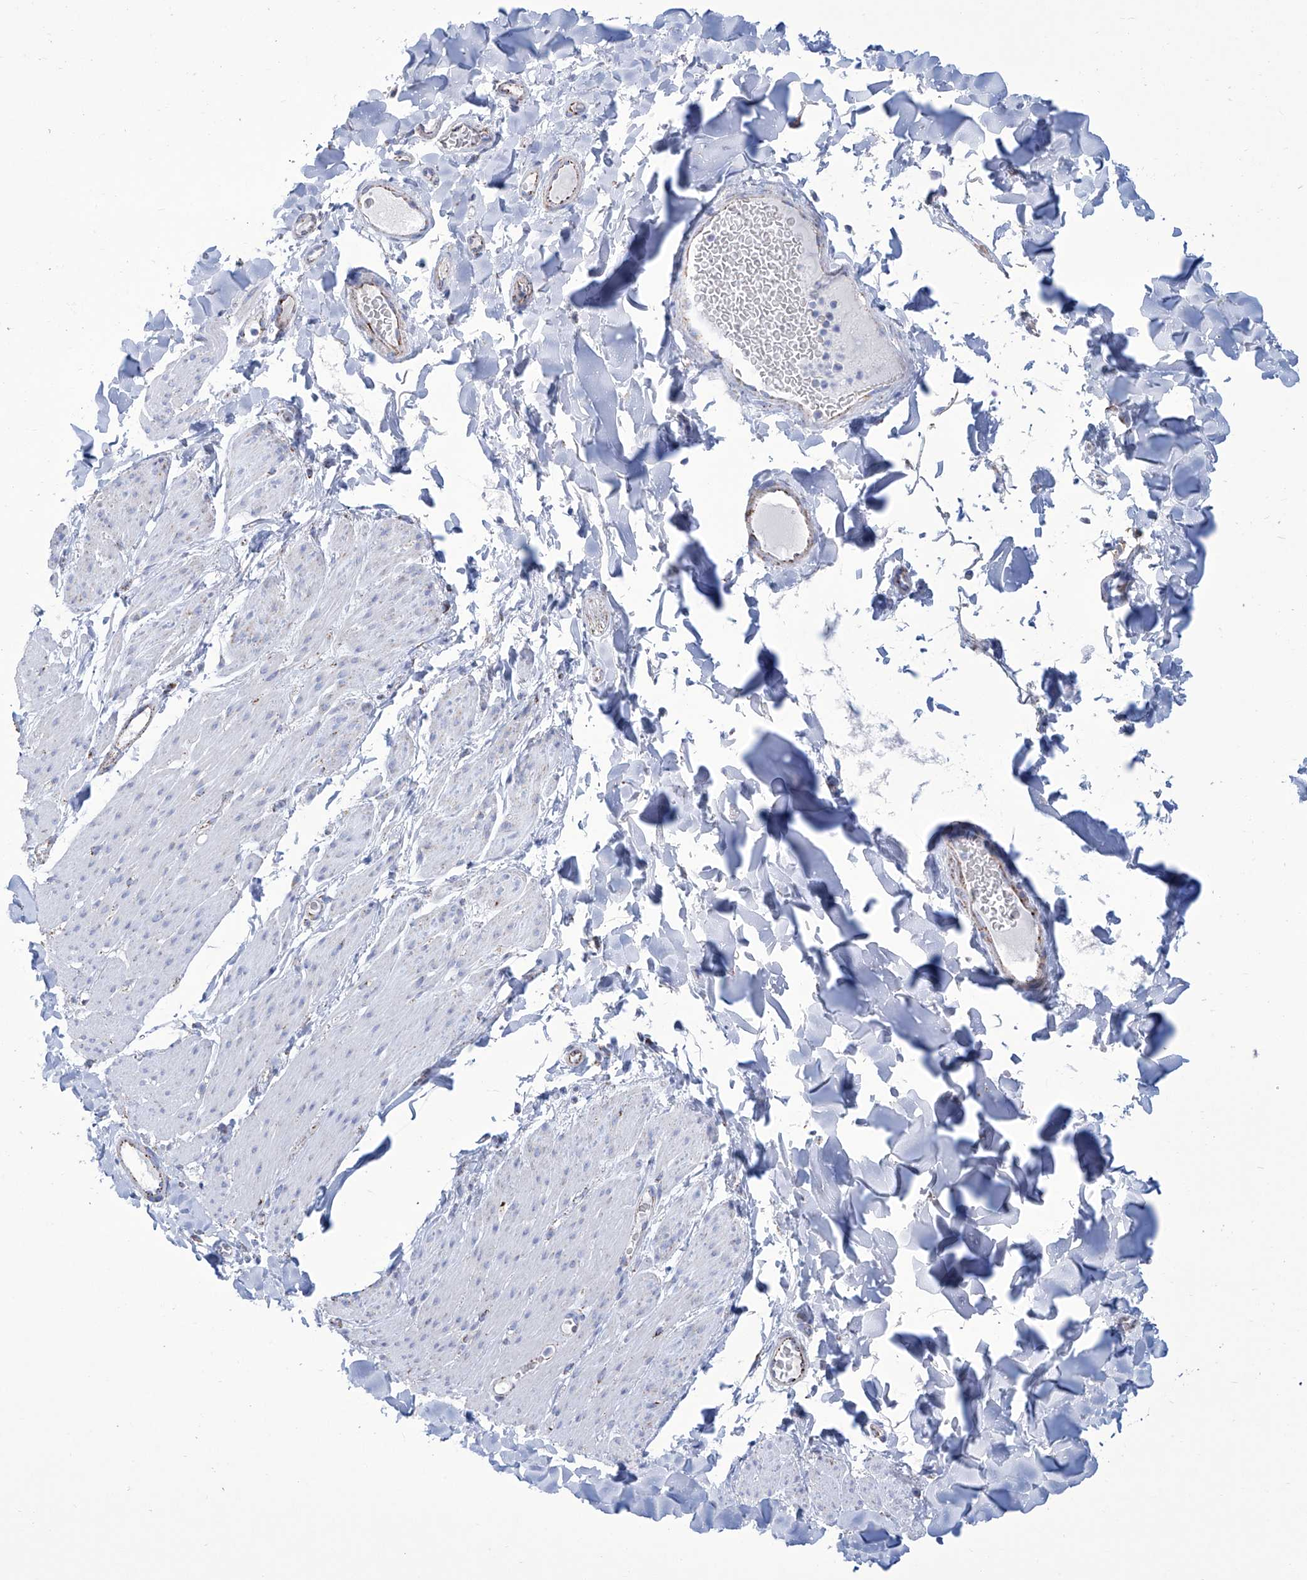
{"staining": {"intensity": "negative", "quantity": "none", "location": "none"}, "tissue": "smooth muscle", "cell_type": "Smooth muscle cells", "image_type": "normal", "snomed": [{"axis": "morphology", "description": "Normal tissue, NOS"}, {"axis": "topography", "description": "Colon"}, {"axis": "topography", "description": "Peripheral nerve tissue"}], "caption": "The immunohistochemistry (IHC) histopathology image has no significant positivity in smooth muscle cells of smooth muscle.", "gene": "ALDH6A1", "patient": {"sex": "female", "age": 61}}